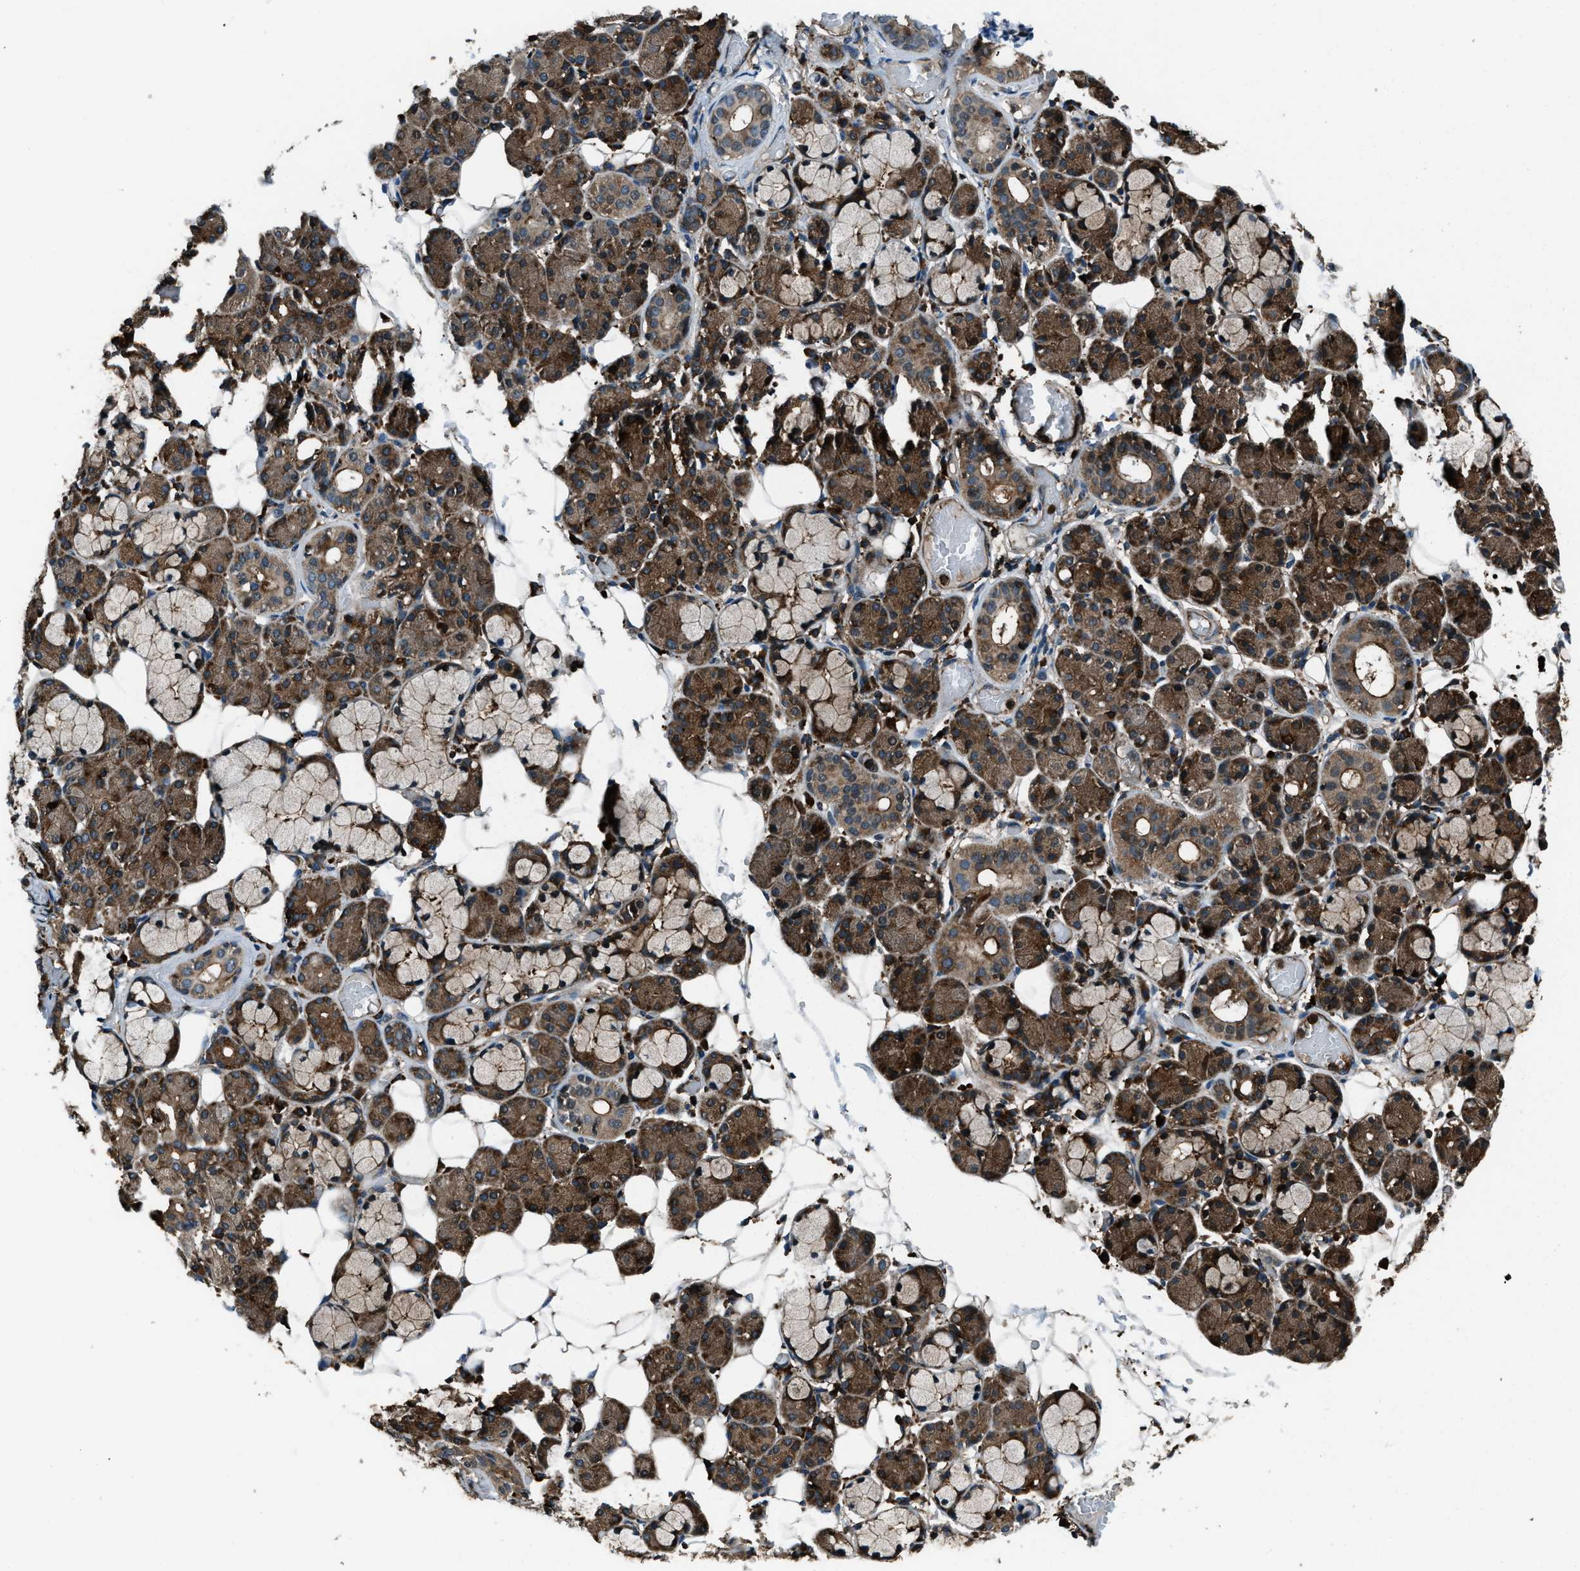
{"staining": {"intensity": "moderate", "quantity": ">75%", "location": "cytoplasmic/membranous,nuclear"}, "tissue": "salivary gland", "cell_type": "Glandular cells", "image_type": "normal", "snomed": [{"axis": "morphology", "description": "Normal tissue, NOS"}, {"axis": "topography", "description": "Salivary gland"}], "caption": "Human salivary gland stained for a protein (brown) shows moderate cytoplasmic/membranous,nuclear positive staining in approximately >75% of glandular cells.", "gene": "SNX30", "patient": {"sex": "male", "age": 63}}